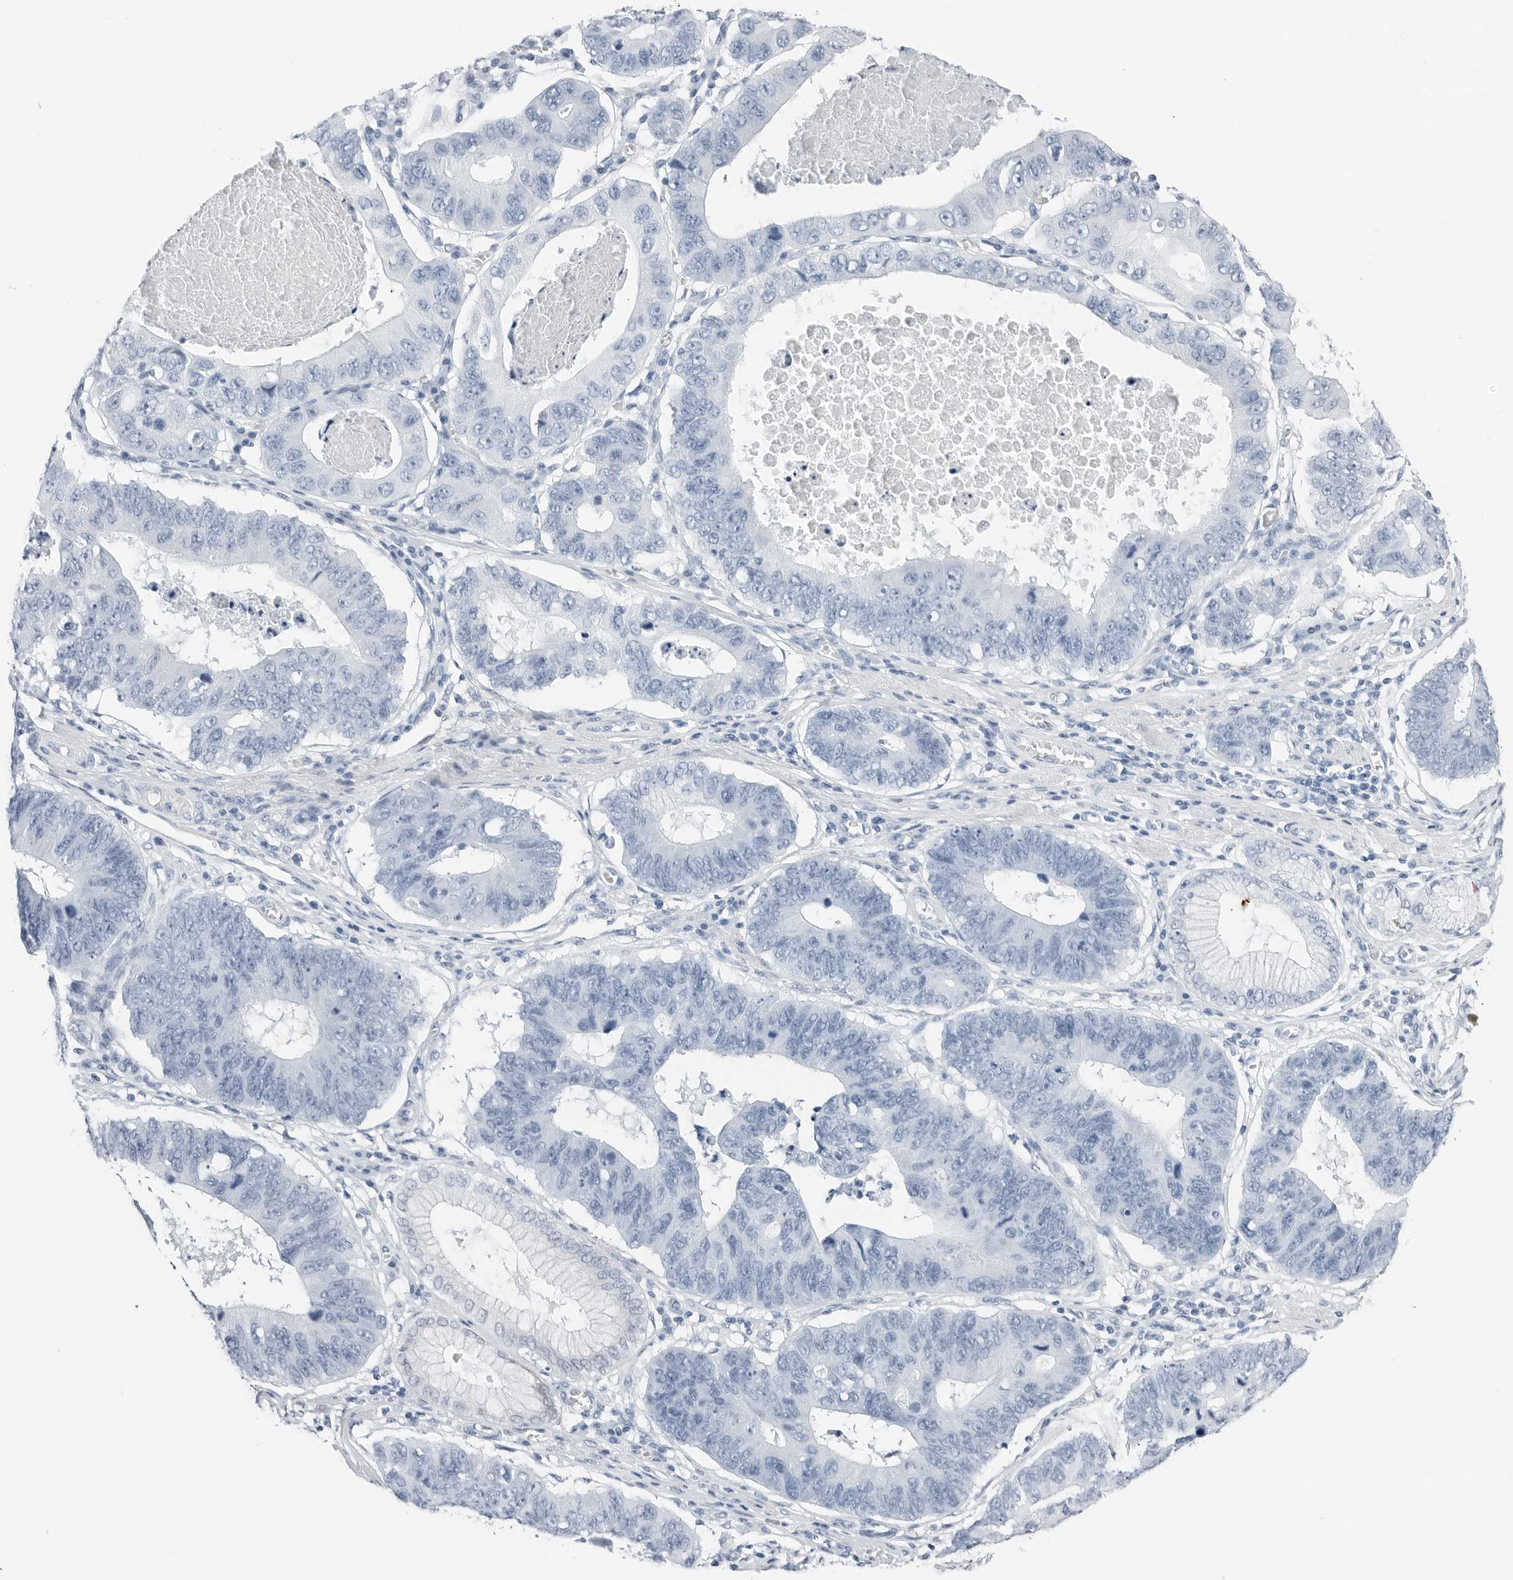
{"staining": {"intensity": "negative", "quantity": "none", "location": "none"}, "tissue": "stomach cancer", "cell_type": "Tumor cells", "image_type": "cancer", "snomed": [{"axis": "morphology", "description": "Adenocarcinoma, NOS"}, {"axis": "topography", "description": "Stomach"}], "caption": "Immunohistochemistry photomicrograph of neoplastic tissue: human adenocarcinoma (stomach) stained with DAB reveals no significant protein expression in tumor cells.", "gene": "SLPI", "patient": {"sex": "male", "age": 59}}